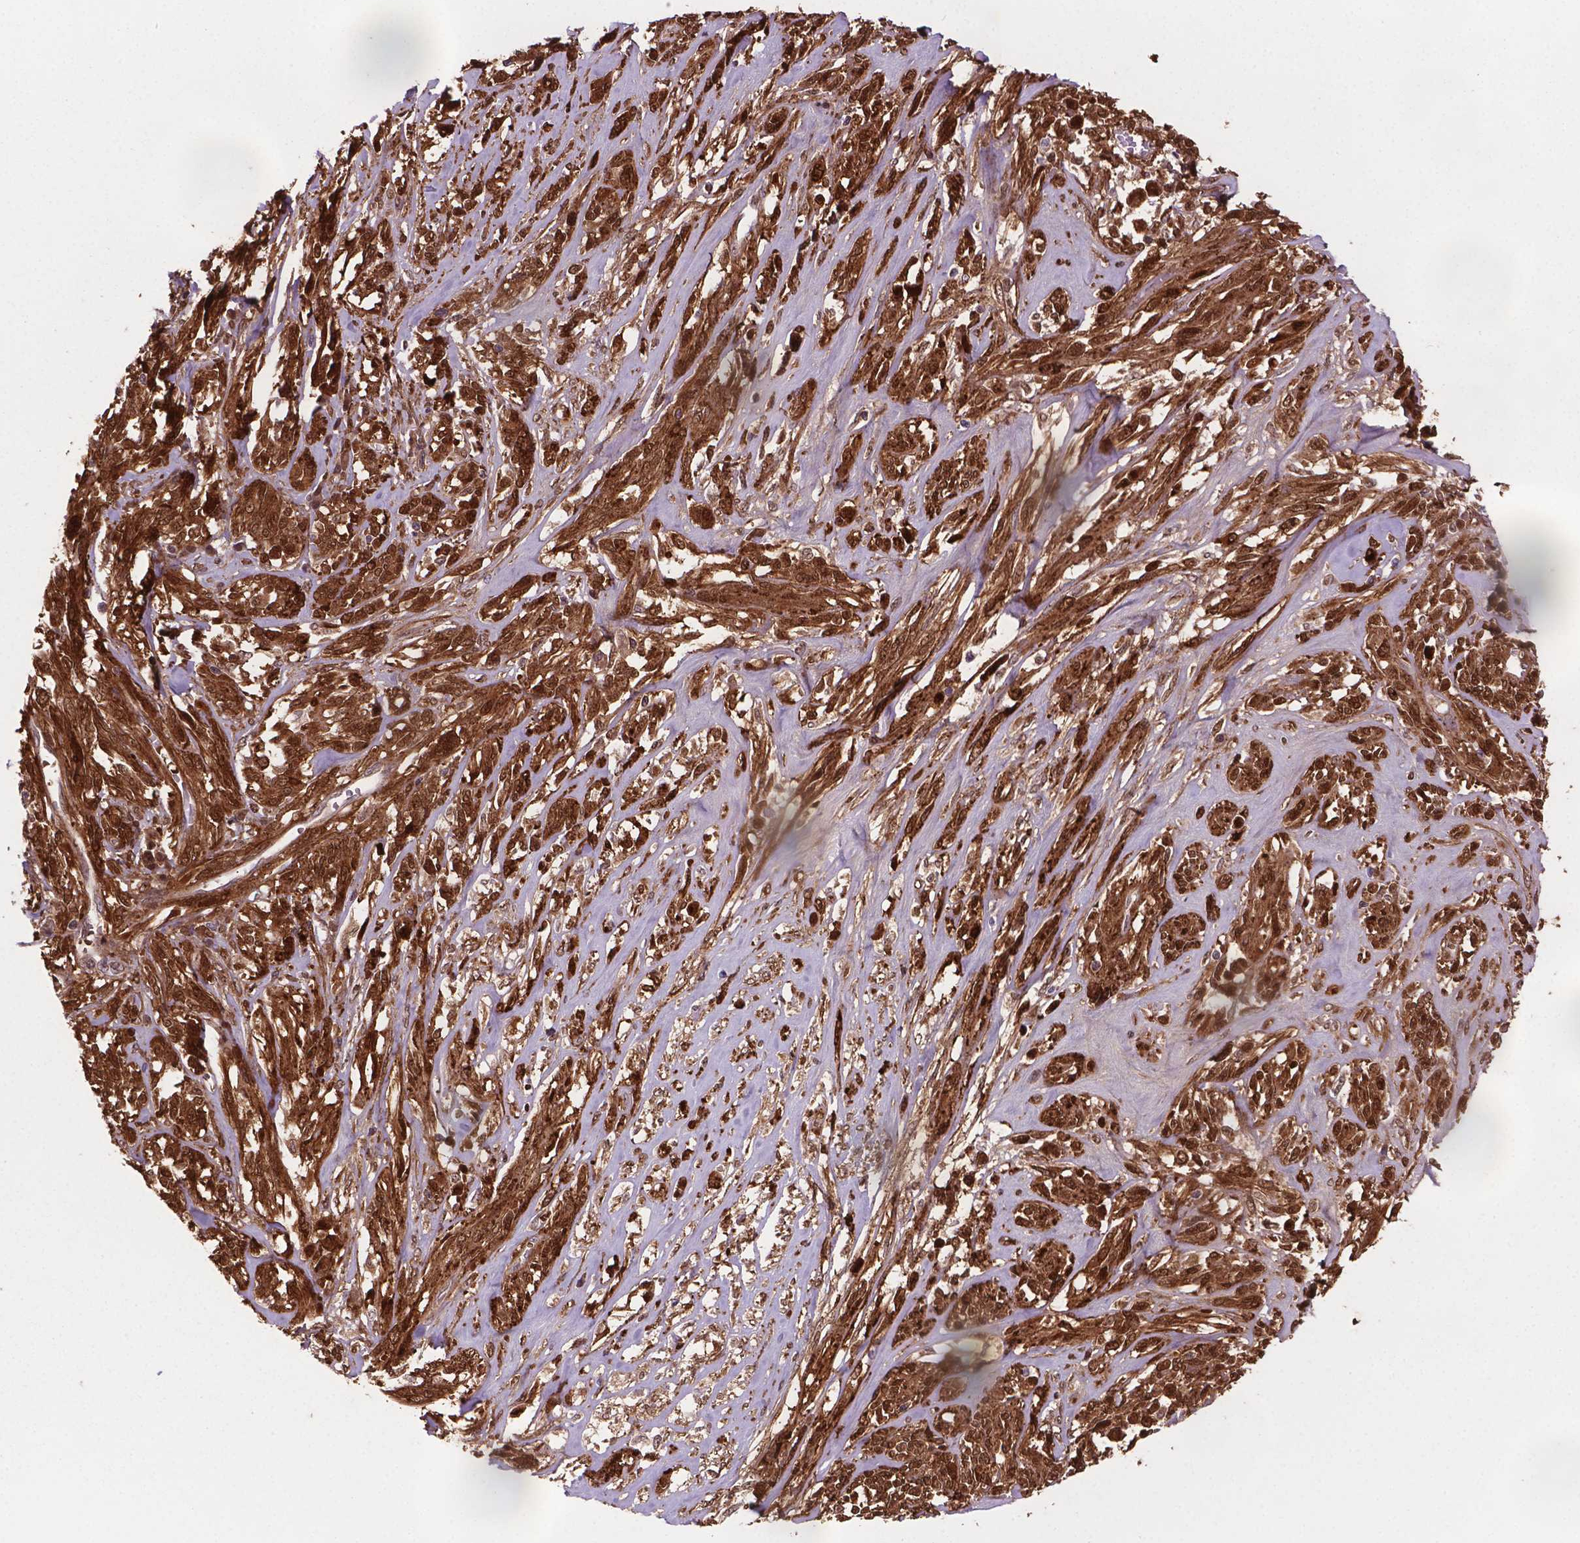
{"staining": {"intensity": "moderate", "quantity": ">75%", "location": "cytoplasmic/membranous,nuclear"}, "tissue": "melanoma", "cell_type": "Tumor cells", "image_type": "cancer", "snomed": [{"axis": "morphology", "description": "Malignant melanoma, NOS"}, {"axis": "topography", "description": "Skin"}], "caption": "This histopathology image displays immunohistochemistry (IHC) staining of melanoma, with medium moderate cytoplasmic/membranous and nuclear expression in about >75% of tumor cells.", "gene": "PLIN3", "patient": {"sex": "female", "age": 91}}